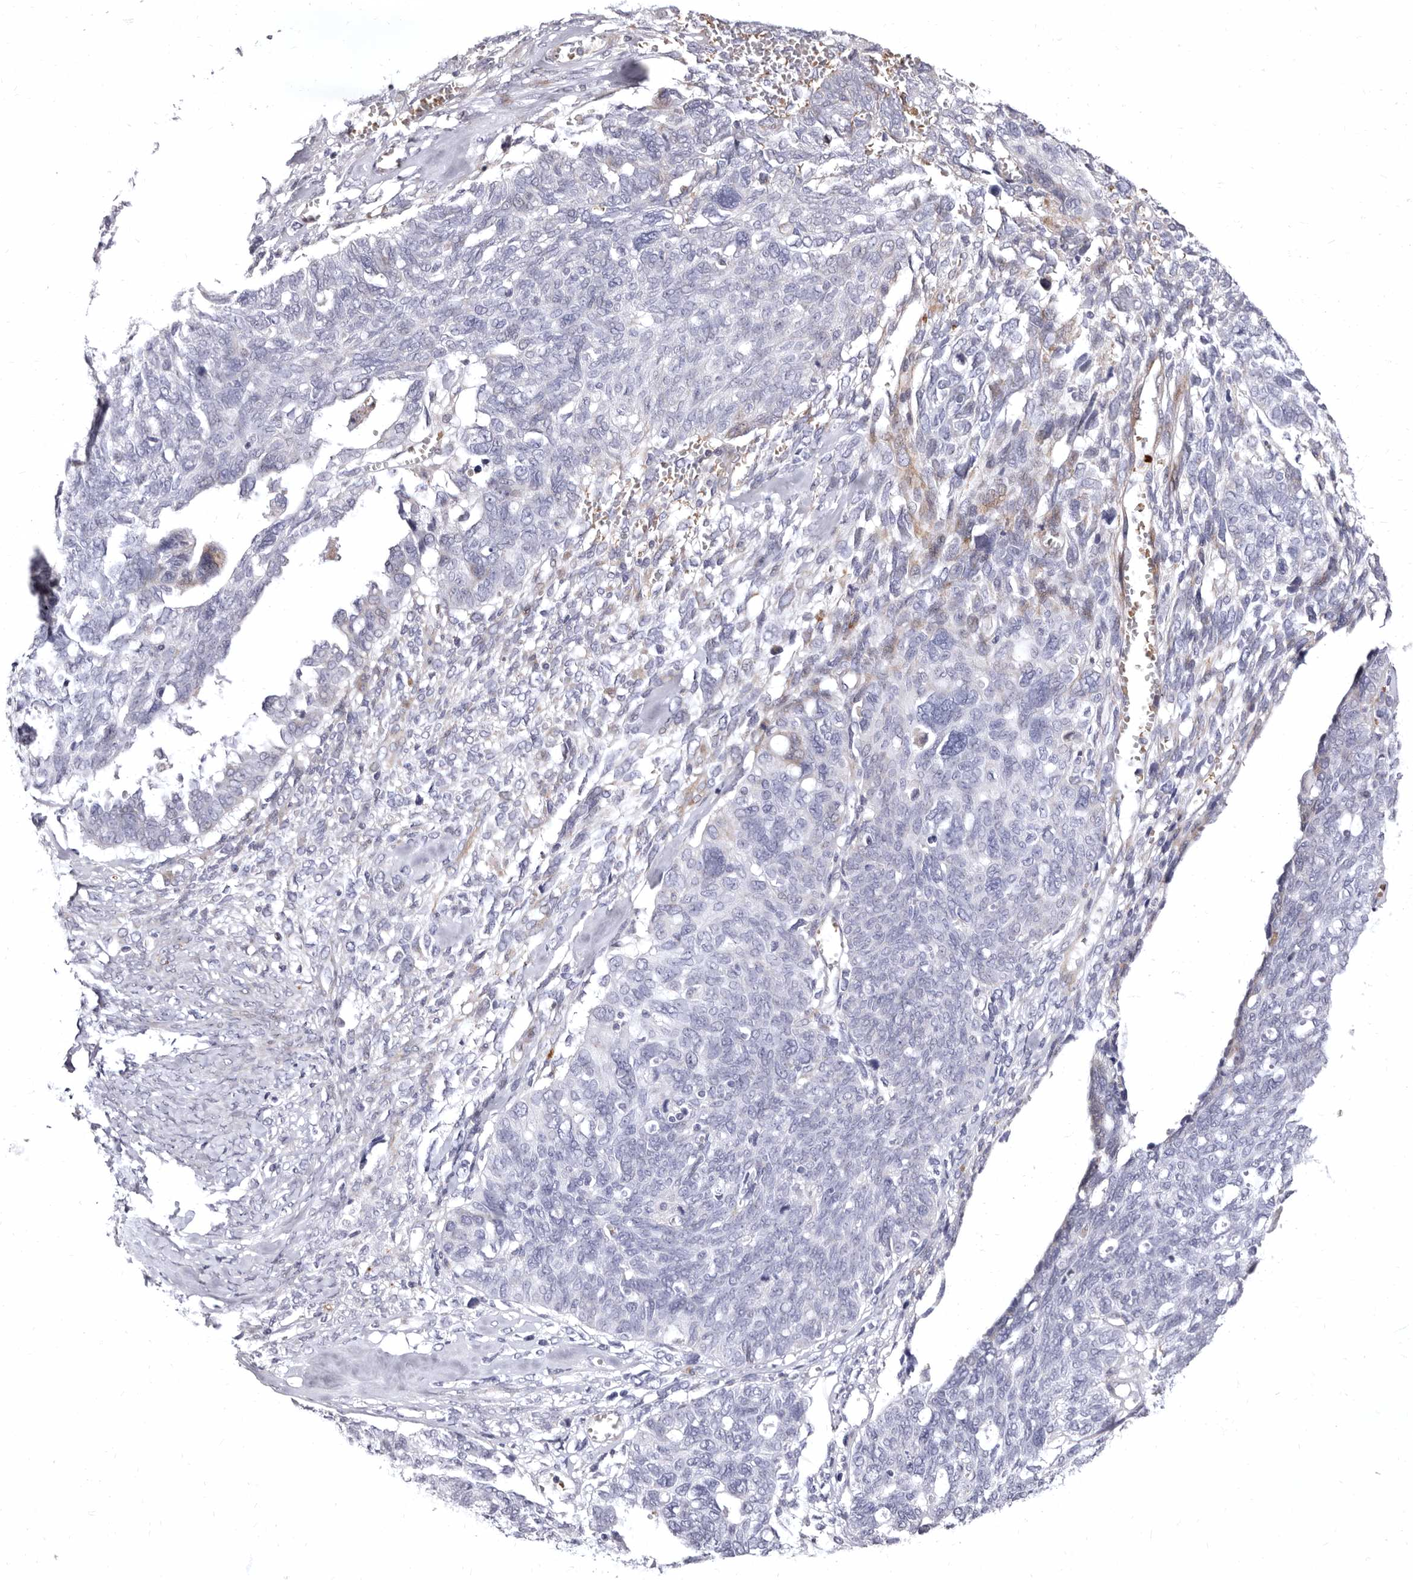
{"staining": {"intensity": "moderate", "quantity": "<25%", "location": "cytoplasmic/membranous"}, "tissue": "ovarian cancer", "cell_type": "Tumor cells", "image_type": "cancer", "snomed": [{"axis": "morphology", "description": "Cystadenocarcinoma, serous, NOS"}, {"axis": "topography", "description": "Ovary"}], "caption": "There is low levels of moderate cytoplasmic/membranous positivity in tumor cells of ovarian cancer (serous cystadenocarcinoma), as demonstrated by immunohistochemical staining (brown color).", "gene": "AIDA", "patient": {"sex": "female", "age": 79}}